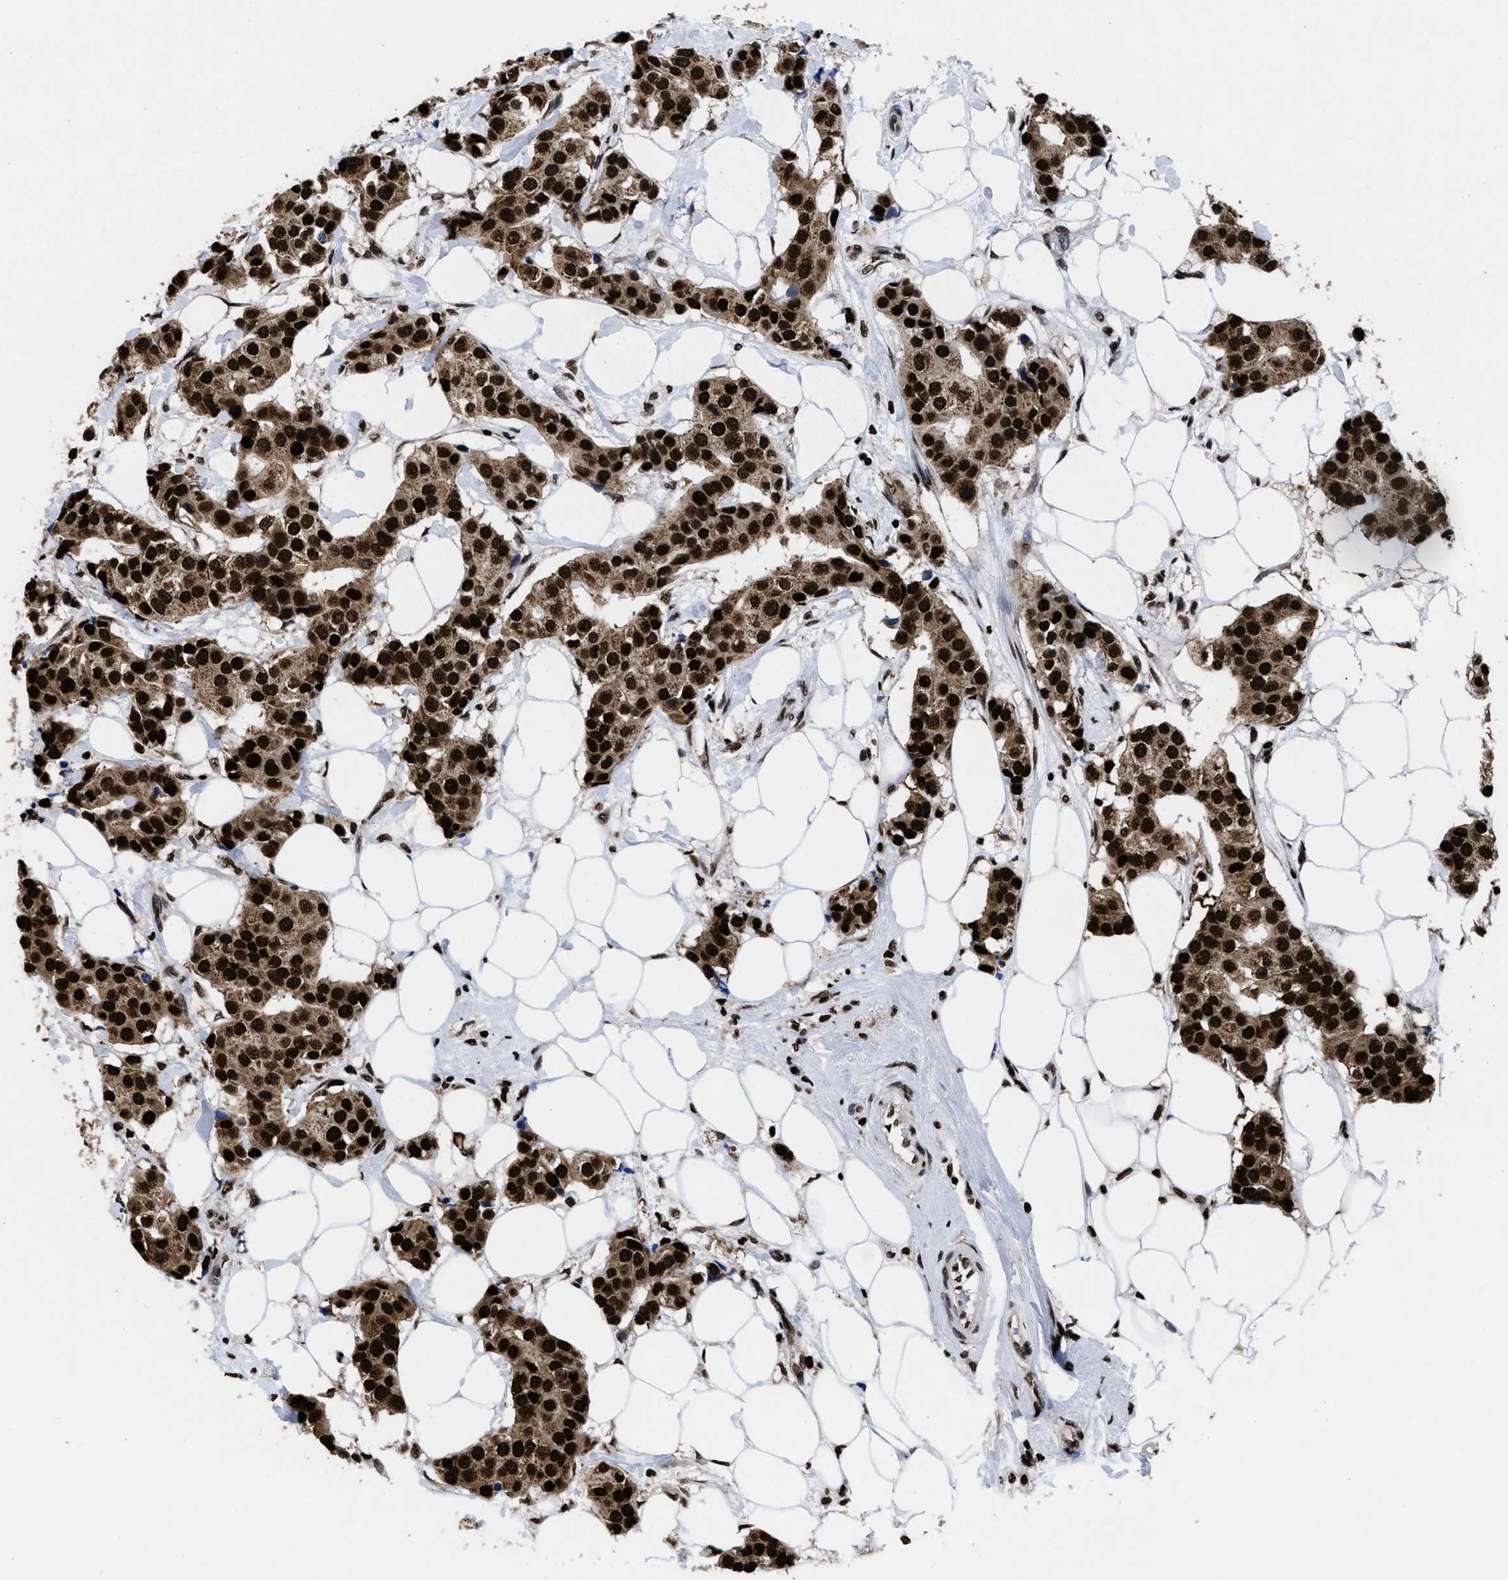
{"staining": {"intensity": "strong", "quantity": ">75%", "location": "cytoplasmic/membranous,nuclear"}, "tissue": "breast cancer", "cell_type": "Tumor cells", "image_type": "cancer", "snomed": [{"axis": "morphology", "description": "Normal tissue, NOS"}, {"axis": "morphology", "description": "Duct carcinoma"}, {"axis": "topography", "description": "Breast"}], "caption": "The micrograph exhibits immunohistochemical staining of breast infiltrating ductal carcinoma. There is strong cytoplasmic/membranous and nuclear expression is appreciated in approximately >75% of tumor cells.", "gene": "CALHM3", "patient": {"sex": "female", "age": 39}}